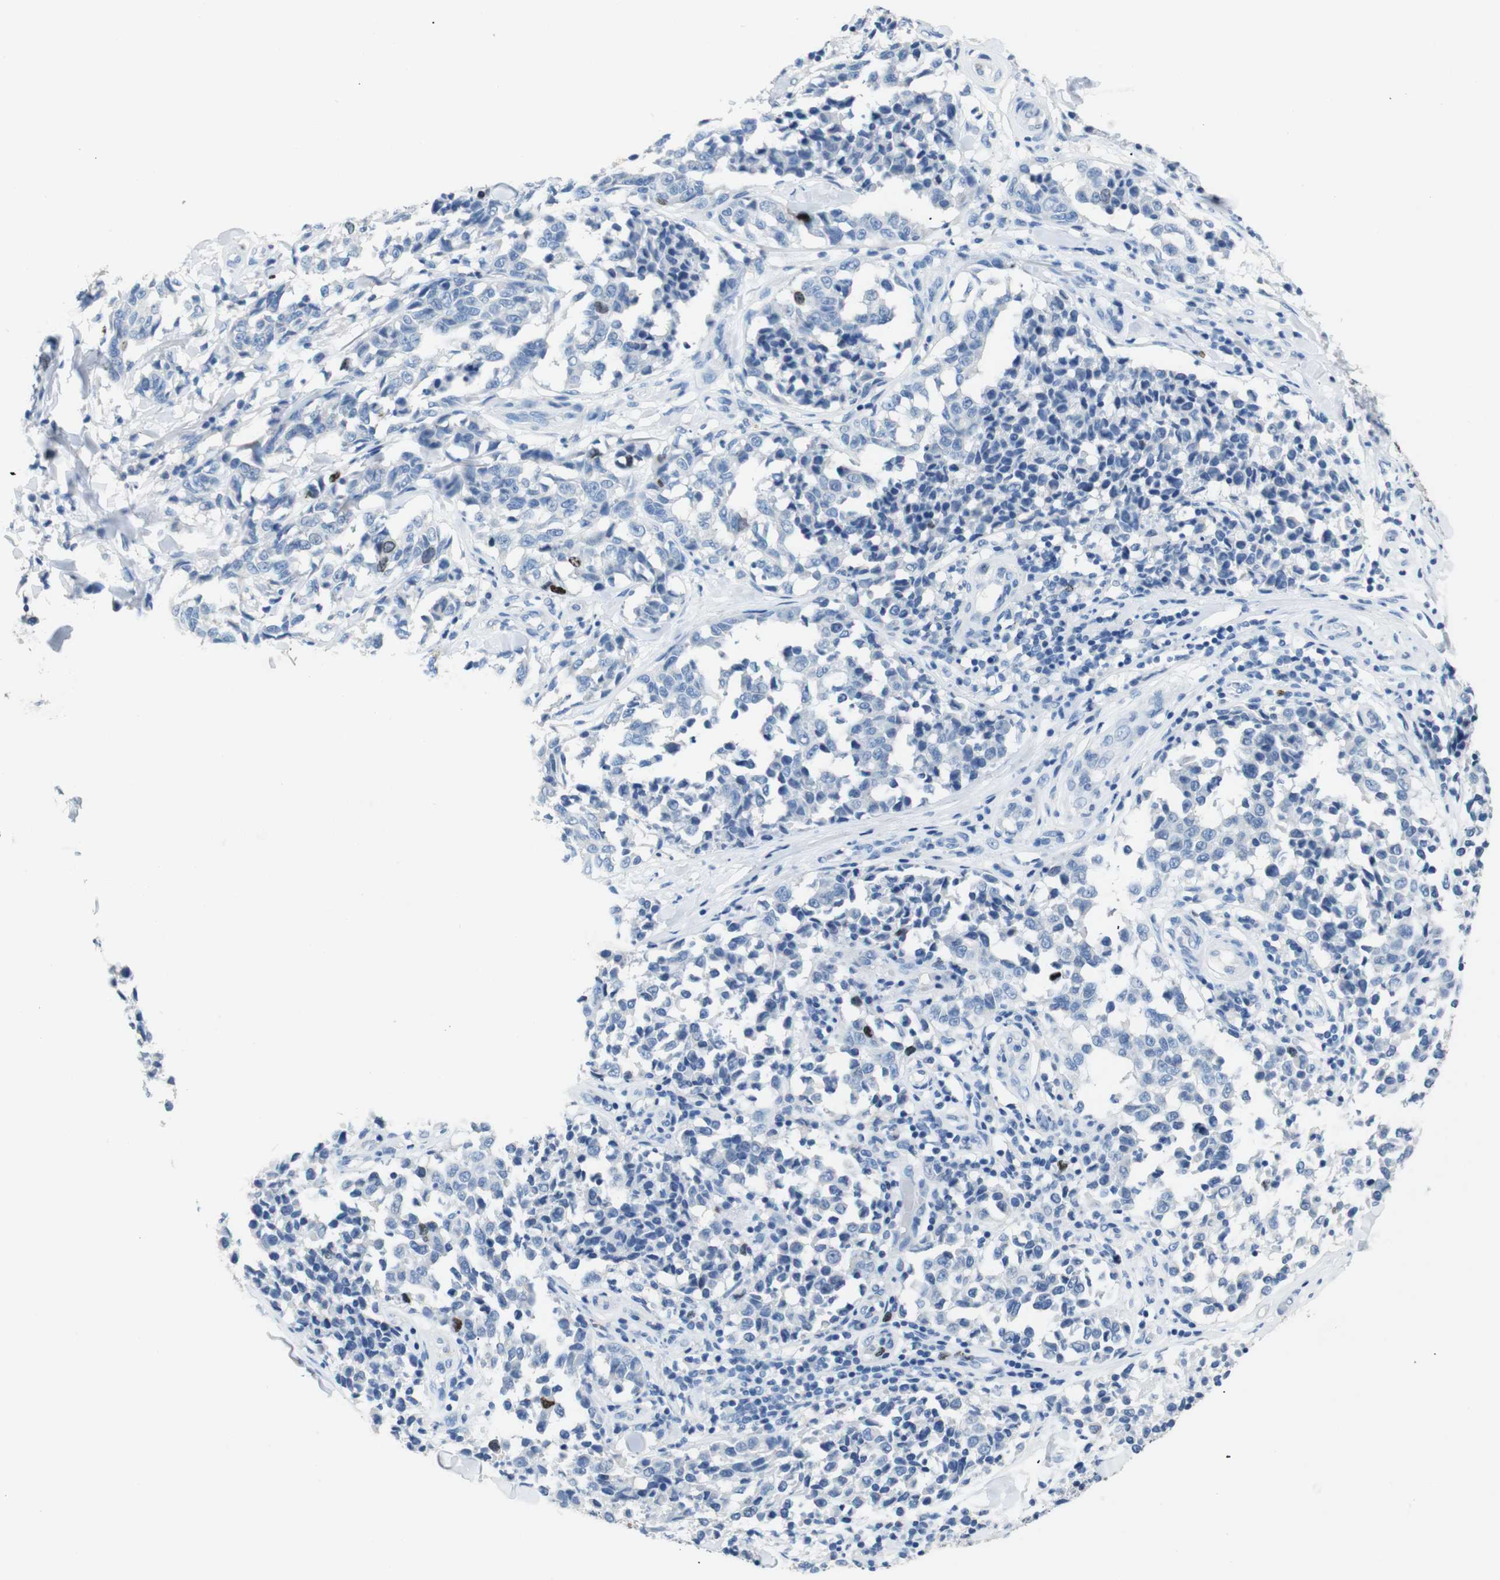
{"staining": {"intensity": "strong", "quantity": "<25%", "location": "nuclear"}, "tissue": "melanoma", "cell_type": "Tumor cells", "image_type": "cancer", "snomed": [{"axis": "morphology", "description": "Malignant melanoma, NOS"}, {"axis": "topography", "description": "Skin"}], "caption": "Protein staining of malignant melanoma tissue shows strong nuclear positivity in about <25% of tumor cells.", "gene": "INCENP", "patient": {"sex": "female", "age": 64}}